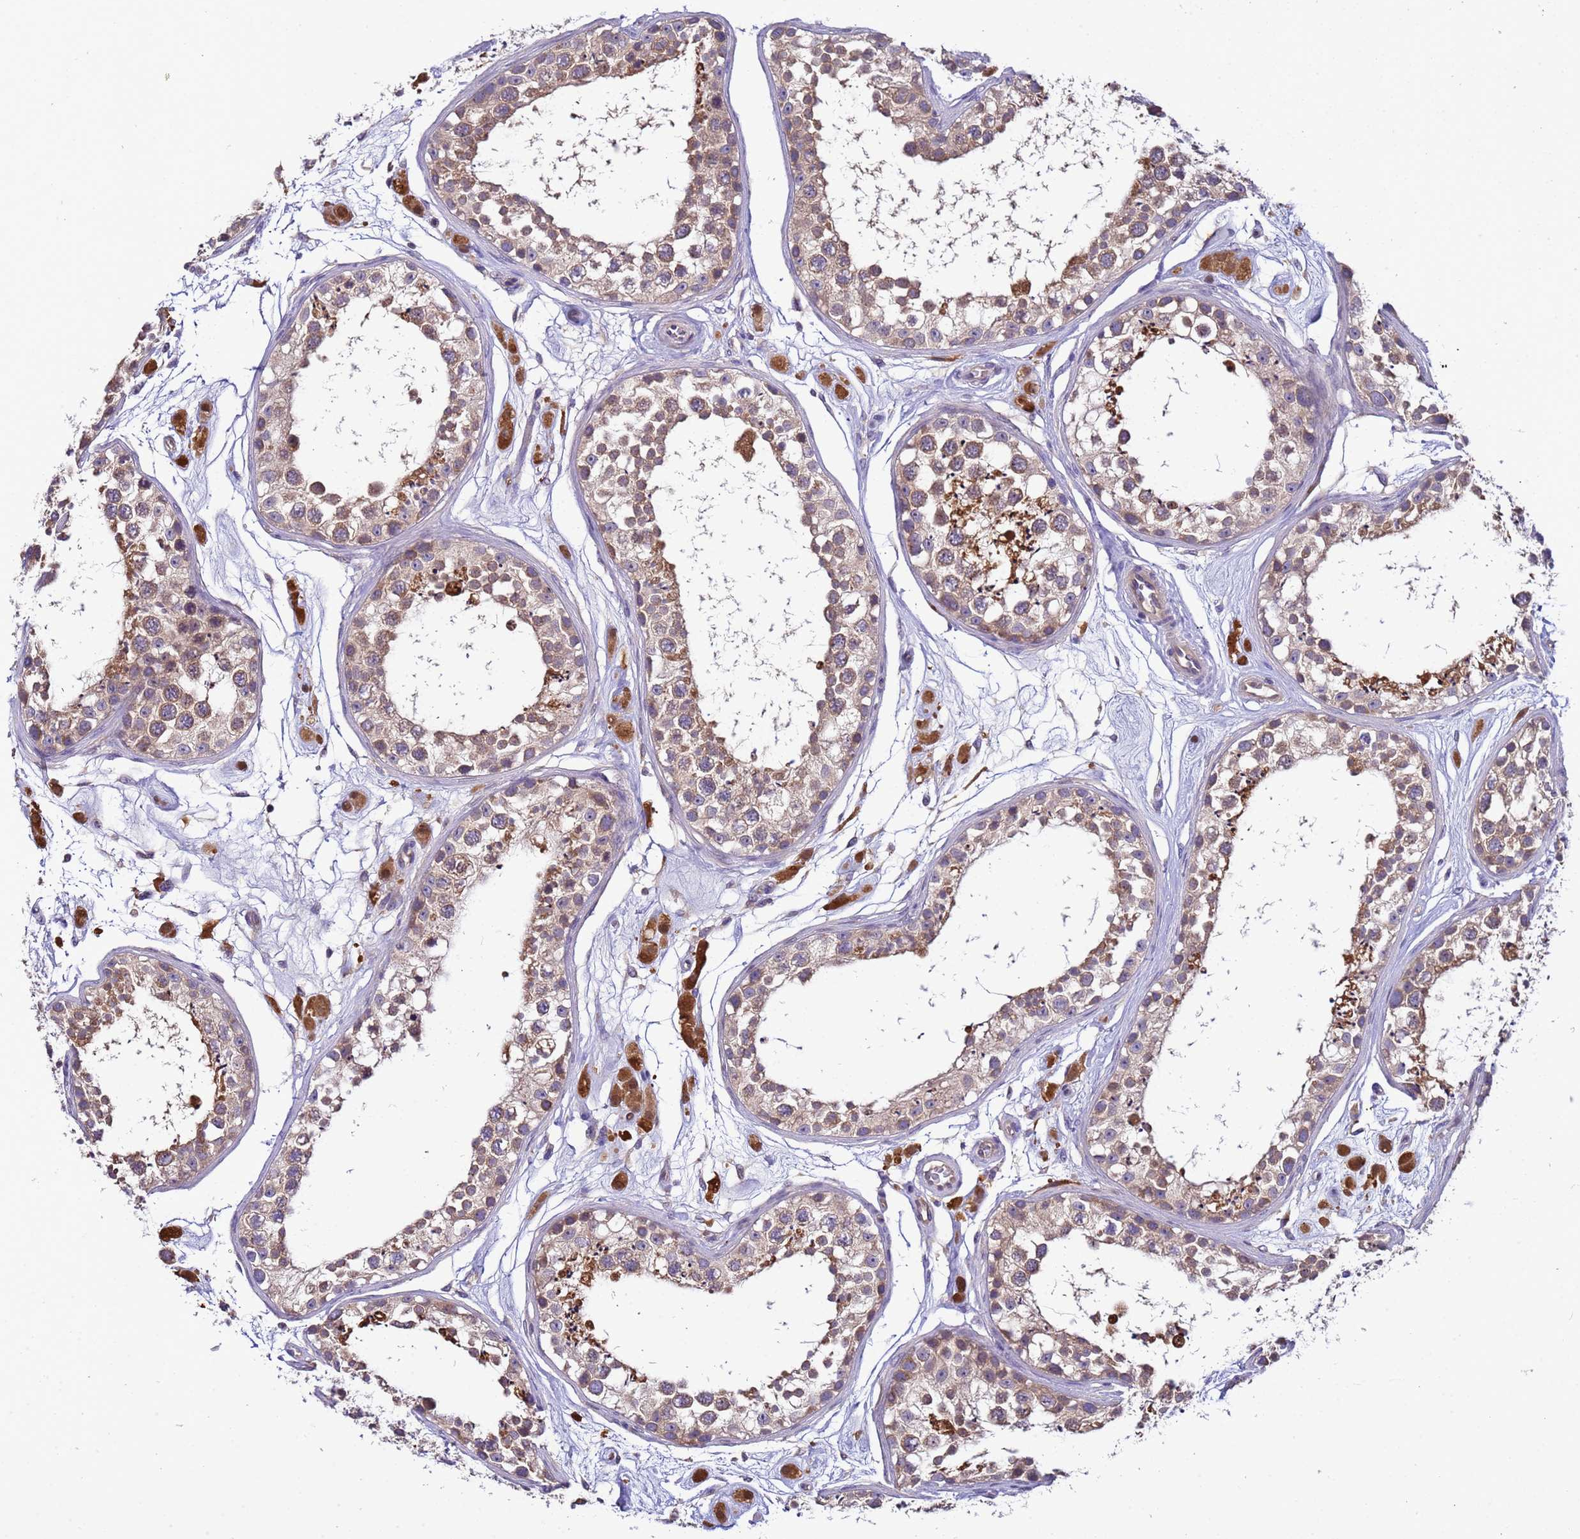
{"staining": {"intensity": "moderate", "quantity": ">75%", "location": "cytoplasmic/membranous"}, "tissue": "testis", "cell_type": "Cells in seminiferous ducts", "image_type": "normal", "snomed": [{"axis": "morphology", "description": "Normal tissue, NOS"}, {"axis": "topography", "description": "Testis"}], "caption": "About >75% of cells in seminiferous ducts in normal human testis exhibit moderate cytoplasmic/membranous protein positivity as visualized by brown immunohistochemical staining.", "gene": "ELMOD2", "patient": {"sex": "male", "age": 25}}